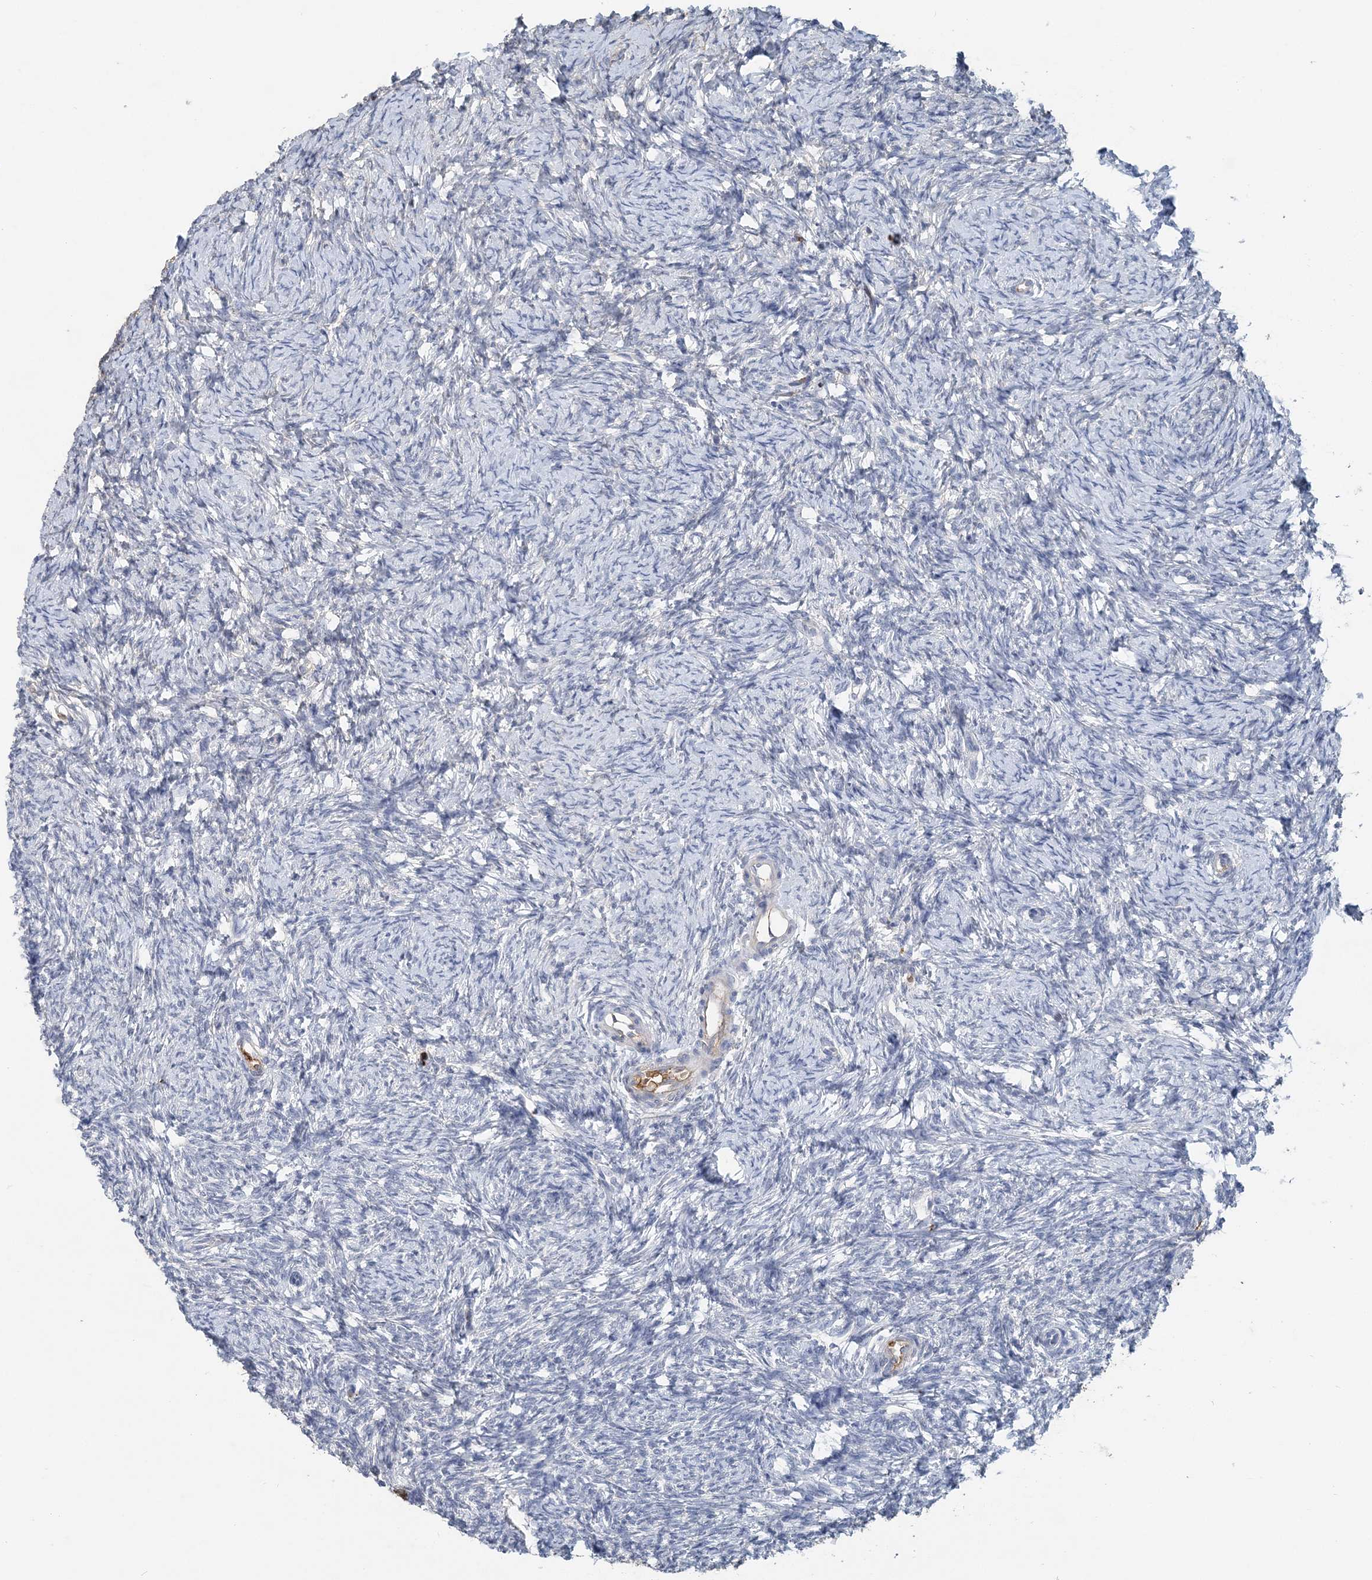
{"staining": {"intensity": "negative", "quantity": "none", "location": "none"}, "tissue": "ovary", "cell_type": "Follicle cells", "image_type": "normal", "snomed": [{"axis": "morphology", "description": "Normal tissue, NOS"}, {"axis": "morphology", "description": "Cyst, NOS"}, {"axis": "topography", "description": "Ovary"}], "caption": "An immunohistochemistry (IHC) image of unremarkable ovary is shown. There is no staining in follicle cells of ovary.", "gene": "HBD", "patient": {"sex": "female", "age": 33}}